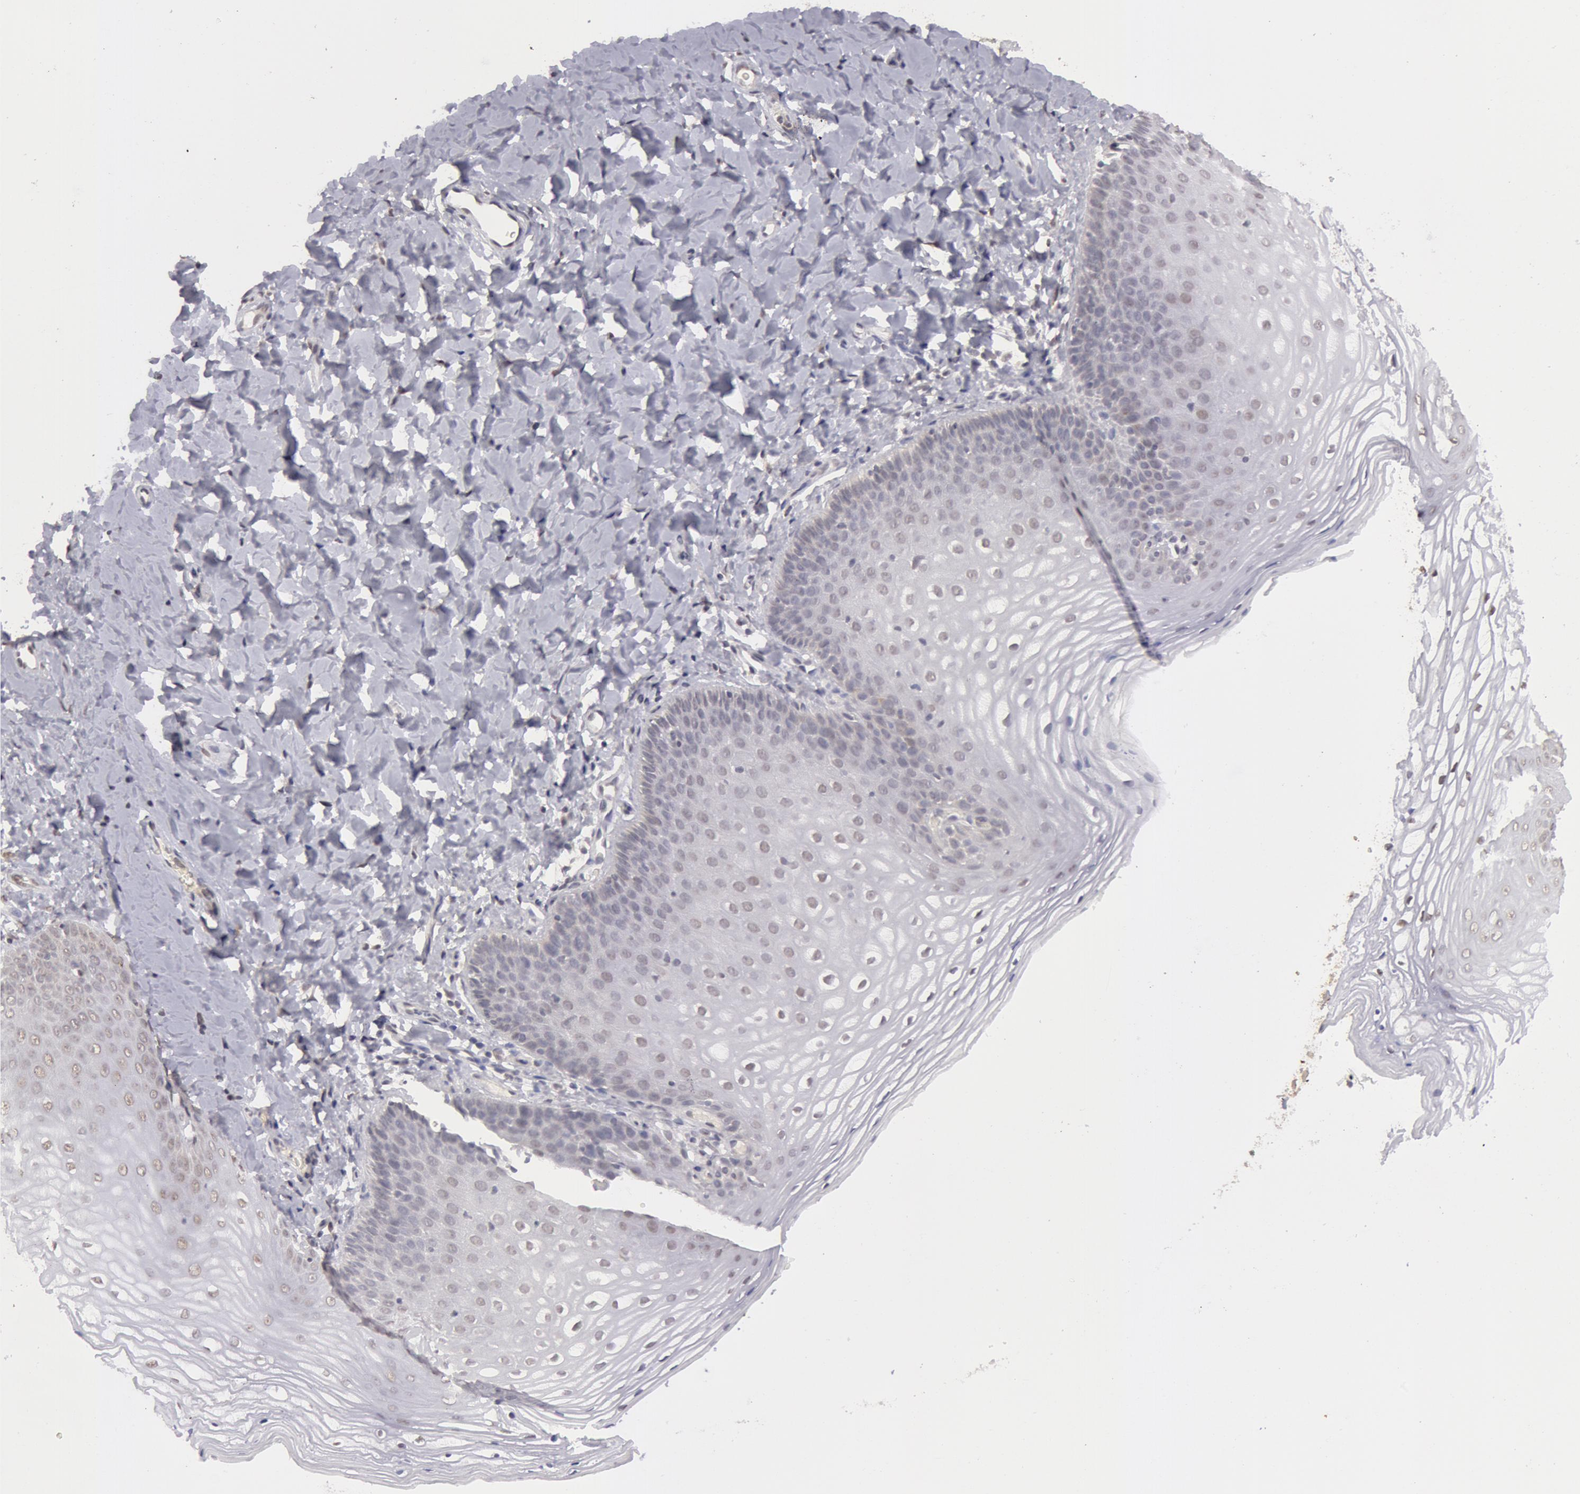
{"staining": {"intensity": "negative", "quantity": "none", "location": "none"}, "tissue": "vagina", "cell_type": "Squamous epithelial cells", "image_type": "normal", "snomed": [{"axis": "morphology", "description": "Normal tissue, NOS"}, {"axis": "topography", "description": "Vagina"}], "caption": "Immunohistochemical staining of normal vagina shows no significant positivity in squamous epithelial cells. (Immunohistochemistry (ihc), brightfield microscopy, high magnification).", "gene": "VRTN", "patient": {"sex": "female", "age": 55}}